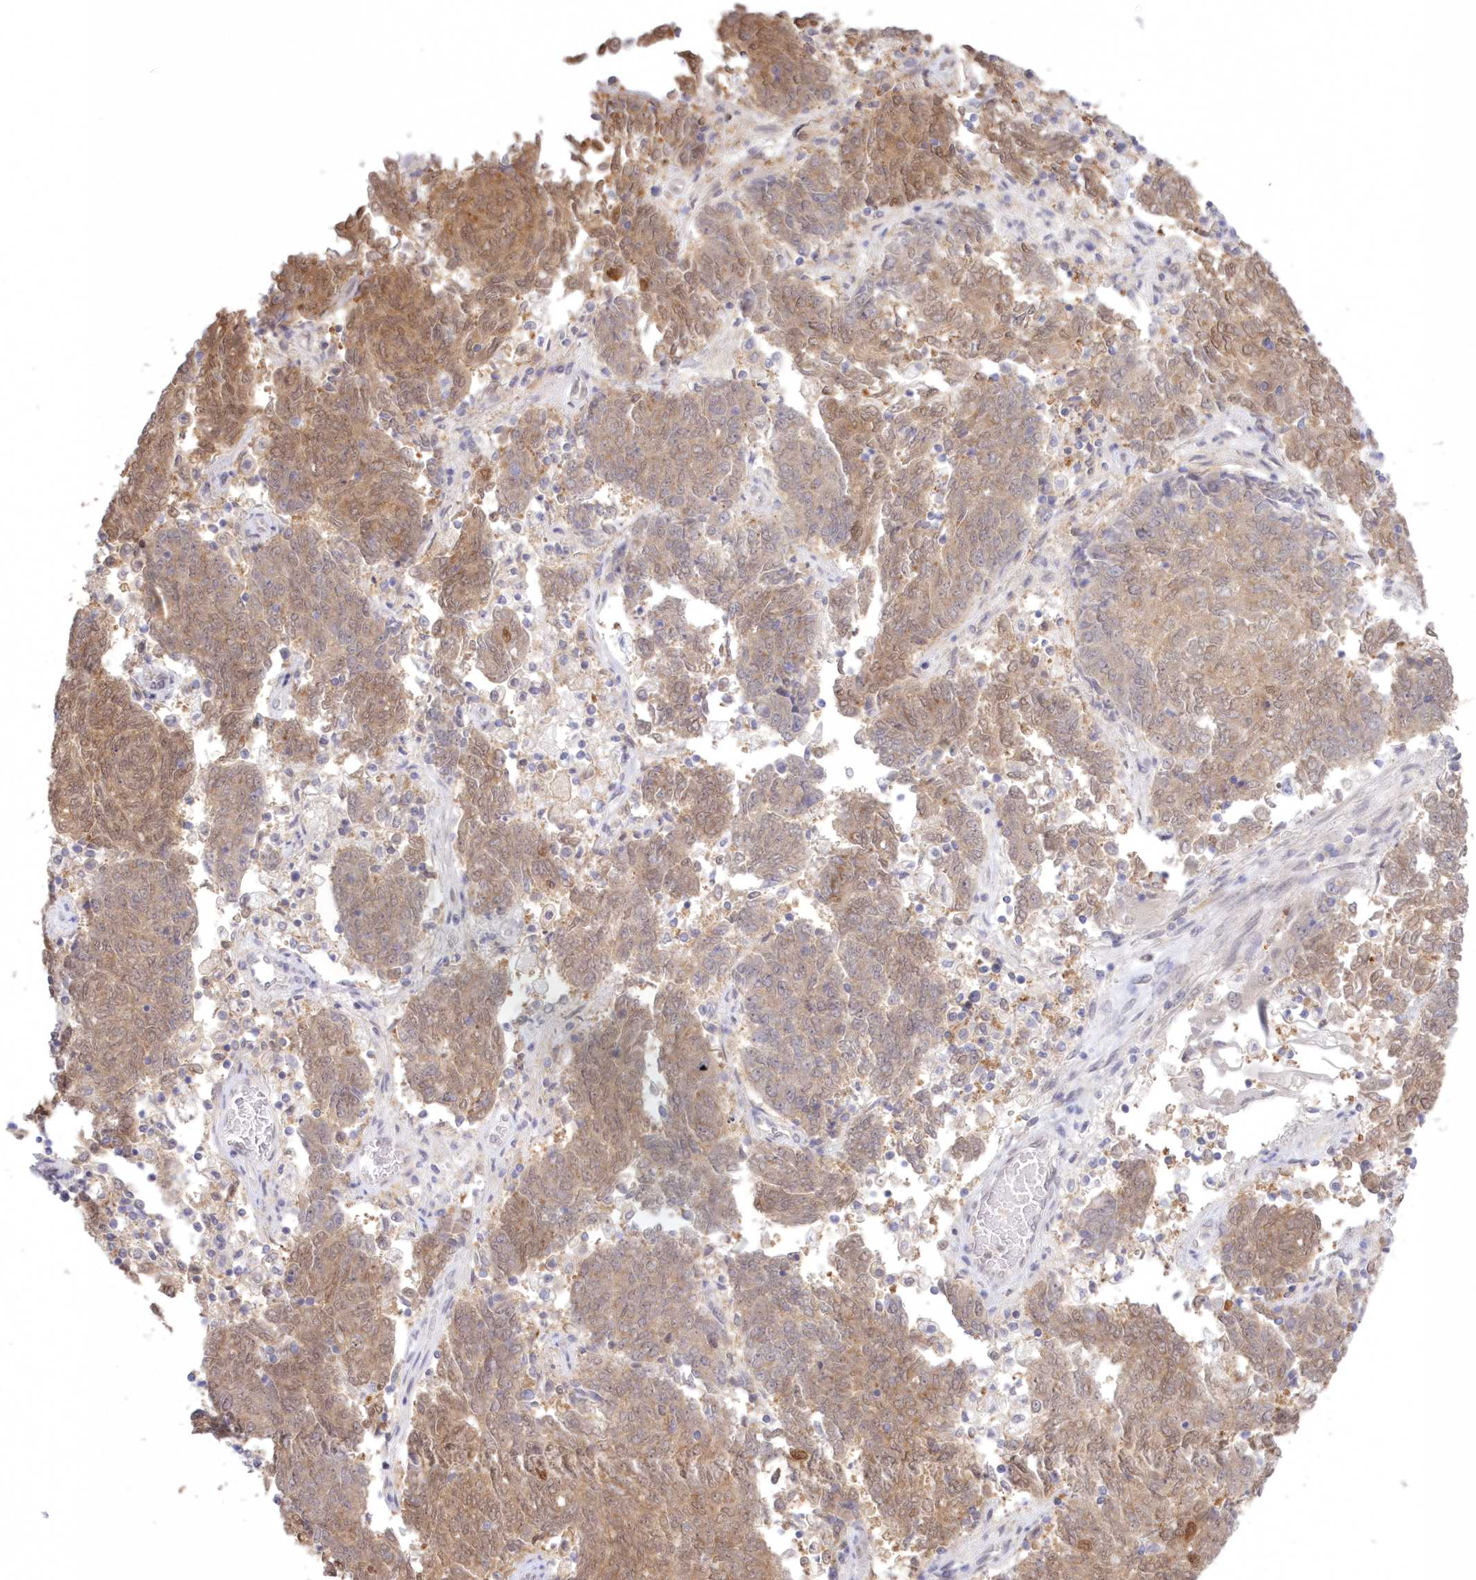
{"staining": {"intensity": "moderate", "quantity": ">75%", "location": "cytoplasmic/membranous,nuclear"}, "tissue": "endometrial cancer", "cell_type": "Tumor cells", "image_type": "cancer", "snomed": [{"axis": "morphology", "description": "Adenocarcinoma, NOS"}, {"axis": "topography", "description": "Endometrium"}], "caption": "A medium amount of moderate cytoplasmic/membranous and nuclear expression is appreciated in about >75% of tumor cells in endometrial cancer (adenocarcinoma) tissue. (brown staining indicates protein expression, while blue staining denotes nuclei).", "gene": "RNPEP", "patient": {"sex": "female", "age": 80}}